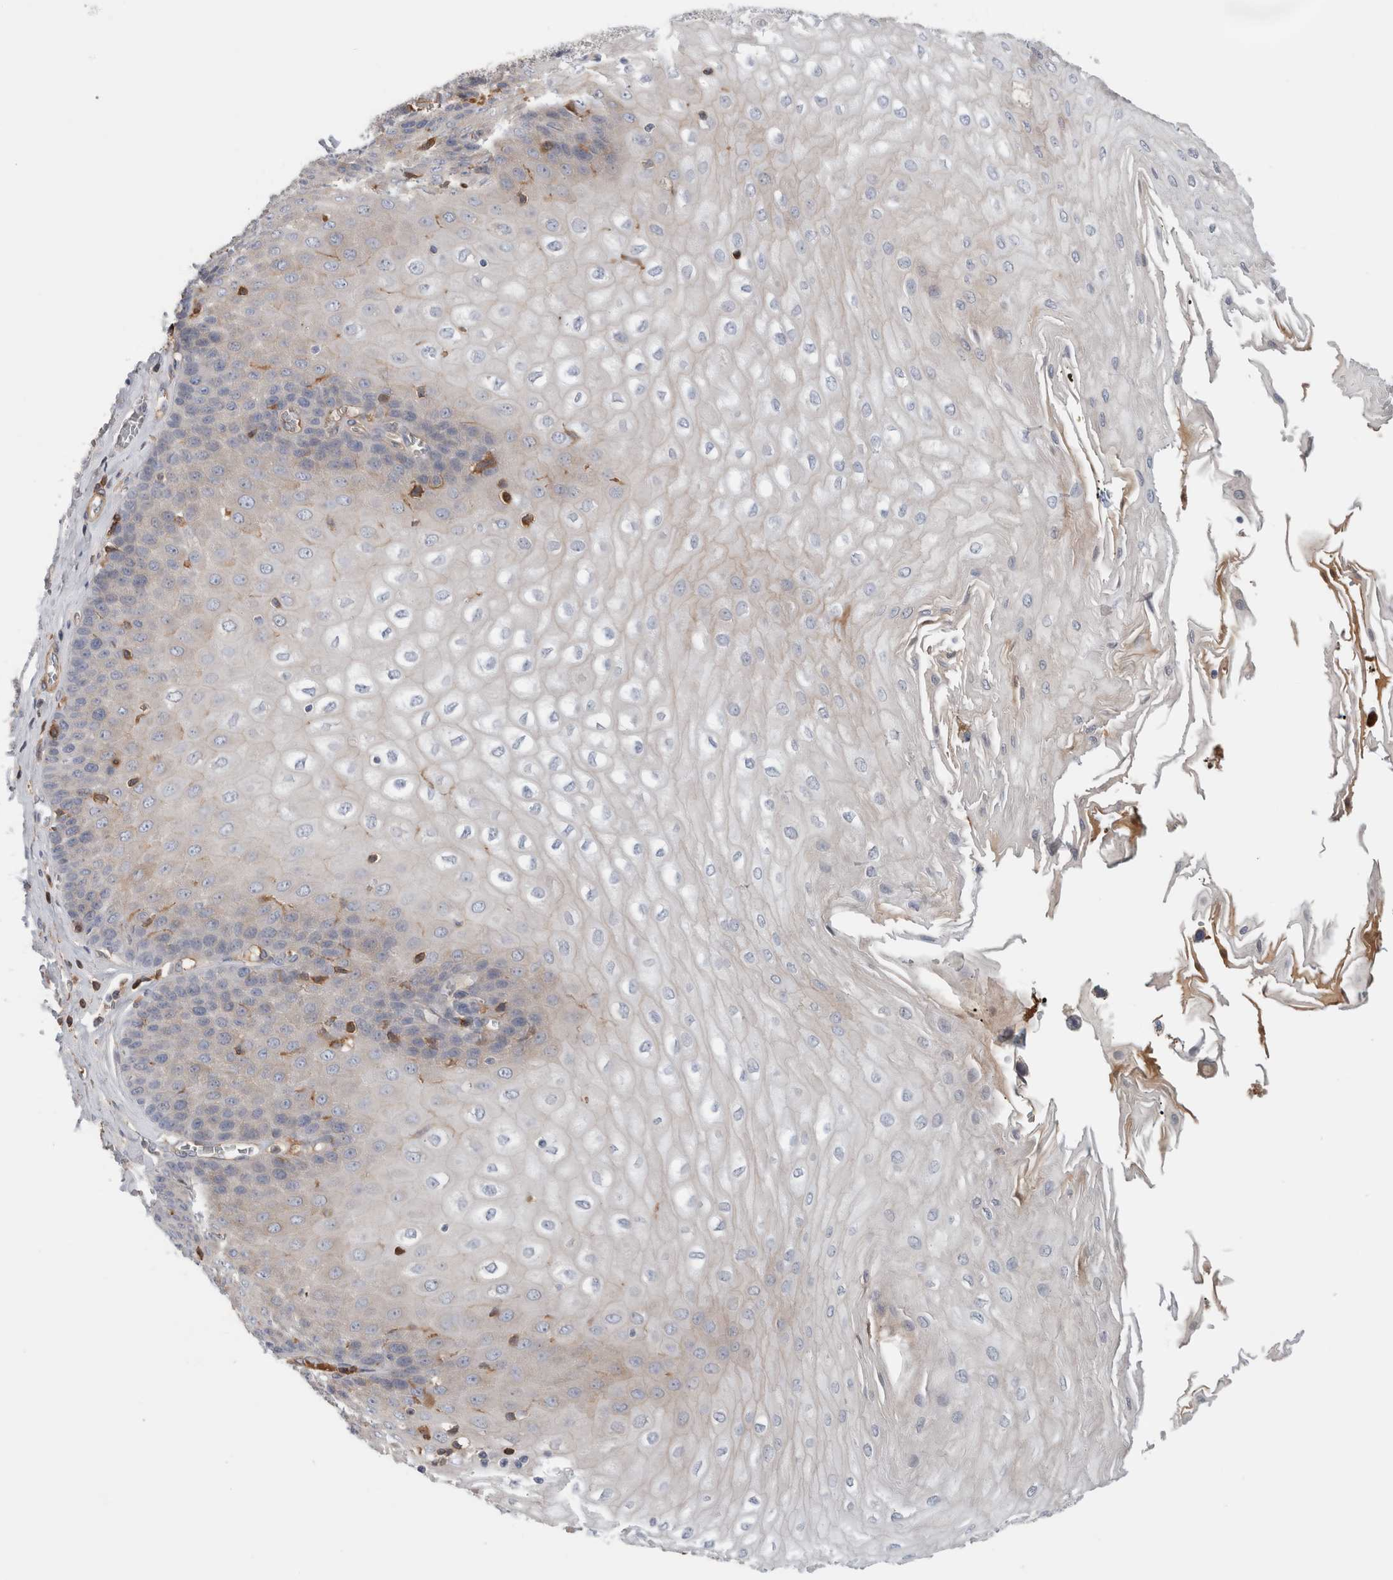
{"staining": {"intensity": "moderate", "quantity": "<25%", "location": "cytoplasmic/membranous"}, "tissue": "esophagus", "cell_type": "Squamous epithelial cells", "image_type": "normal", "snomed": [{"axis": "morphology", "description": "Normal tissue, NOS"}, {"axis": "topography", "description": "Esophagus"}], "caption": "Brown immunohistochemical staining in benign esophagus demonstrates moderate cytoplasmic/membranous expression in about <25% of squamous epithelial cells.", "gene": "CFI", "patient": {"sex": "male", "age": 60}}